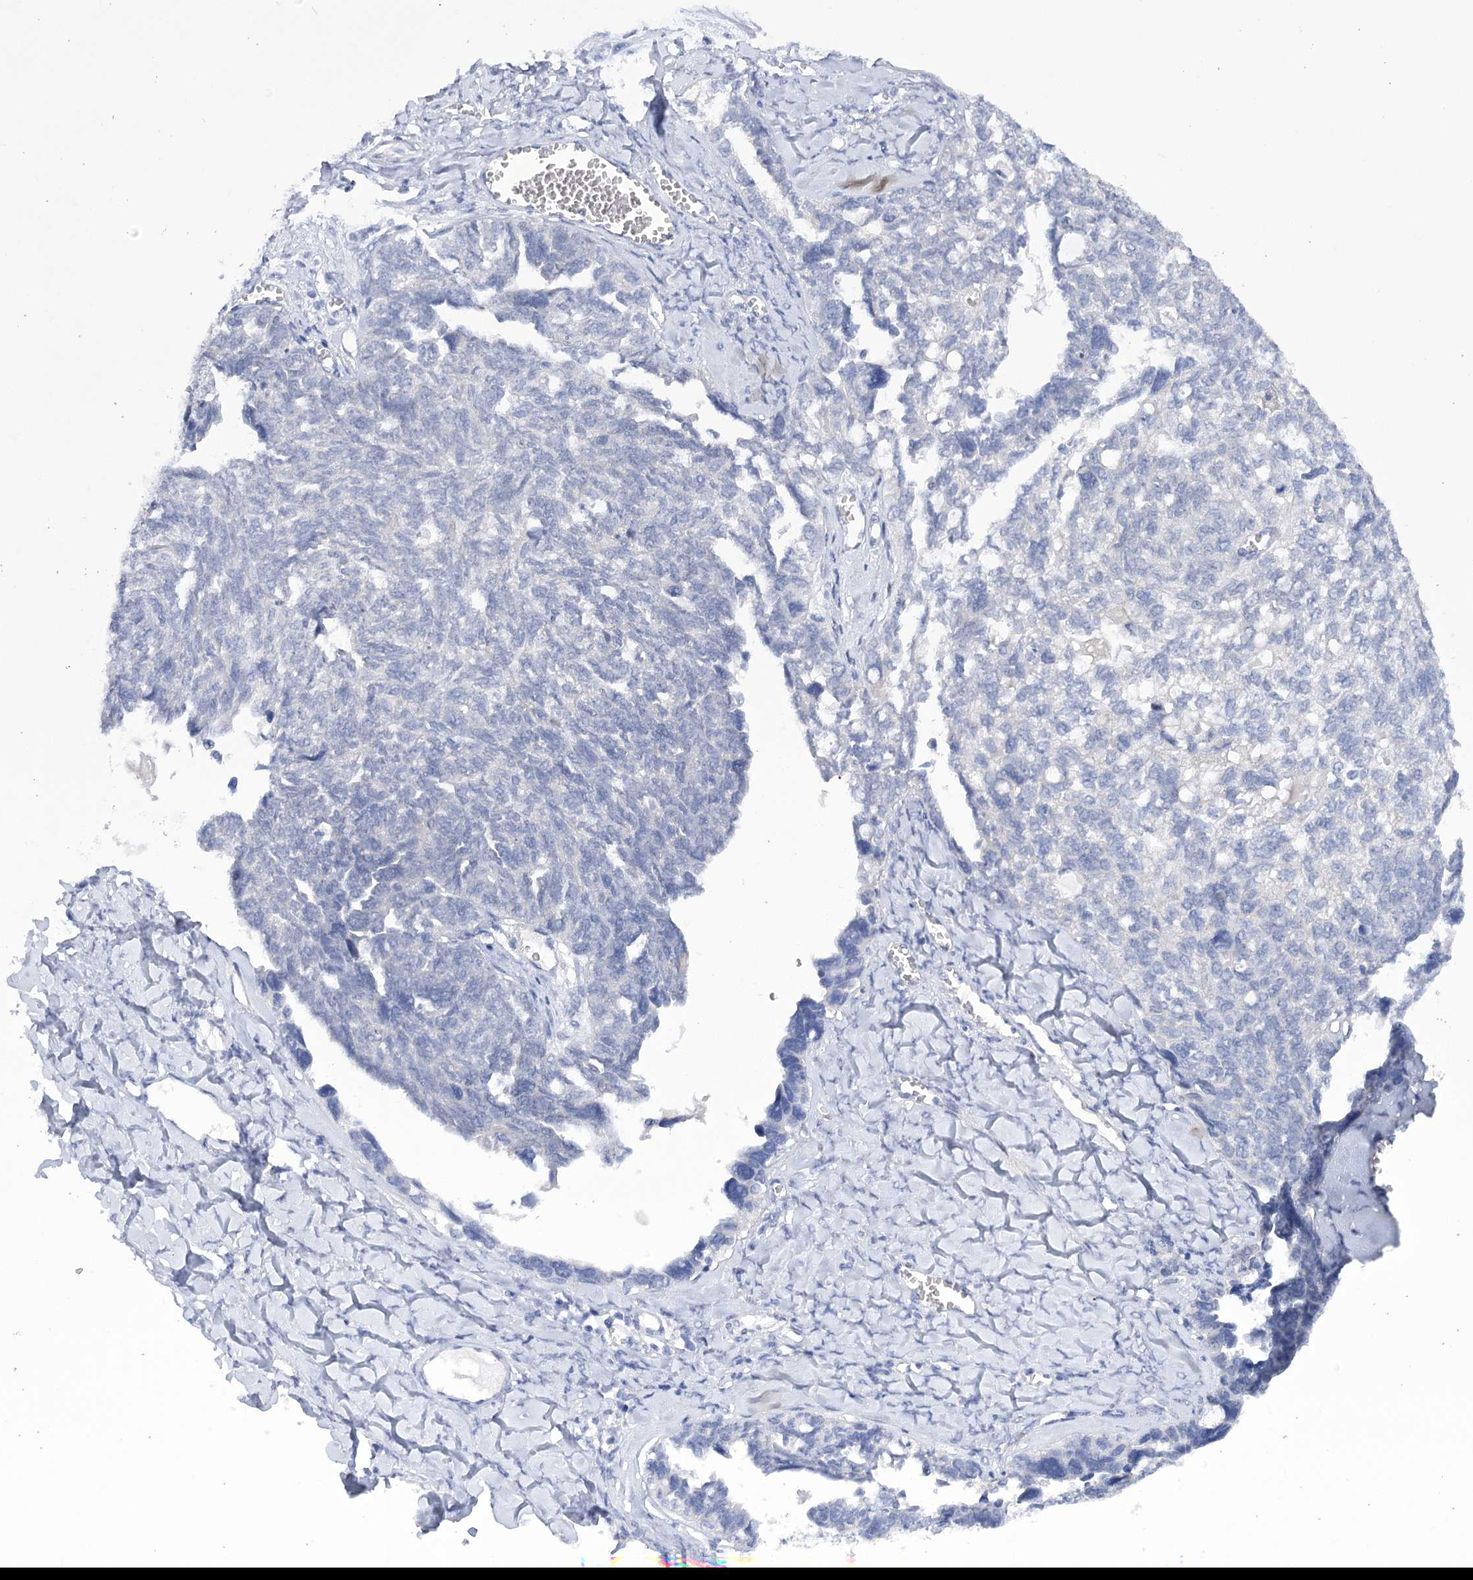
{"staining": {"intensity": "negative", "quantity": "none", "location": "none"}, "tissue": "ovarian cancer", "cell_type": "Tumor cells", "image_type": "cancer", "snomed": [{"axis": "morphology", "description": "Cystadenocarcinoma, serous, NOS"}, {"axis": "topography", "description": "Ovary"}], "caption": "DAB immunohistochemical staining of ovarian serous cystadenocarcinoma displays no significant positivity in tumor cells. (Stains: DAB (3,3'-diaminobenzidine) immunohistochemistry with hematoxylin counter stain, Microscopy: brightfield microscopy at high magnification).", "gene": "DCUN1D1", "patient": {"sex": "female", "age": 79}}